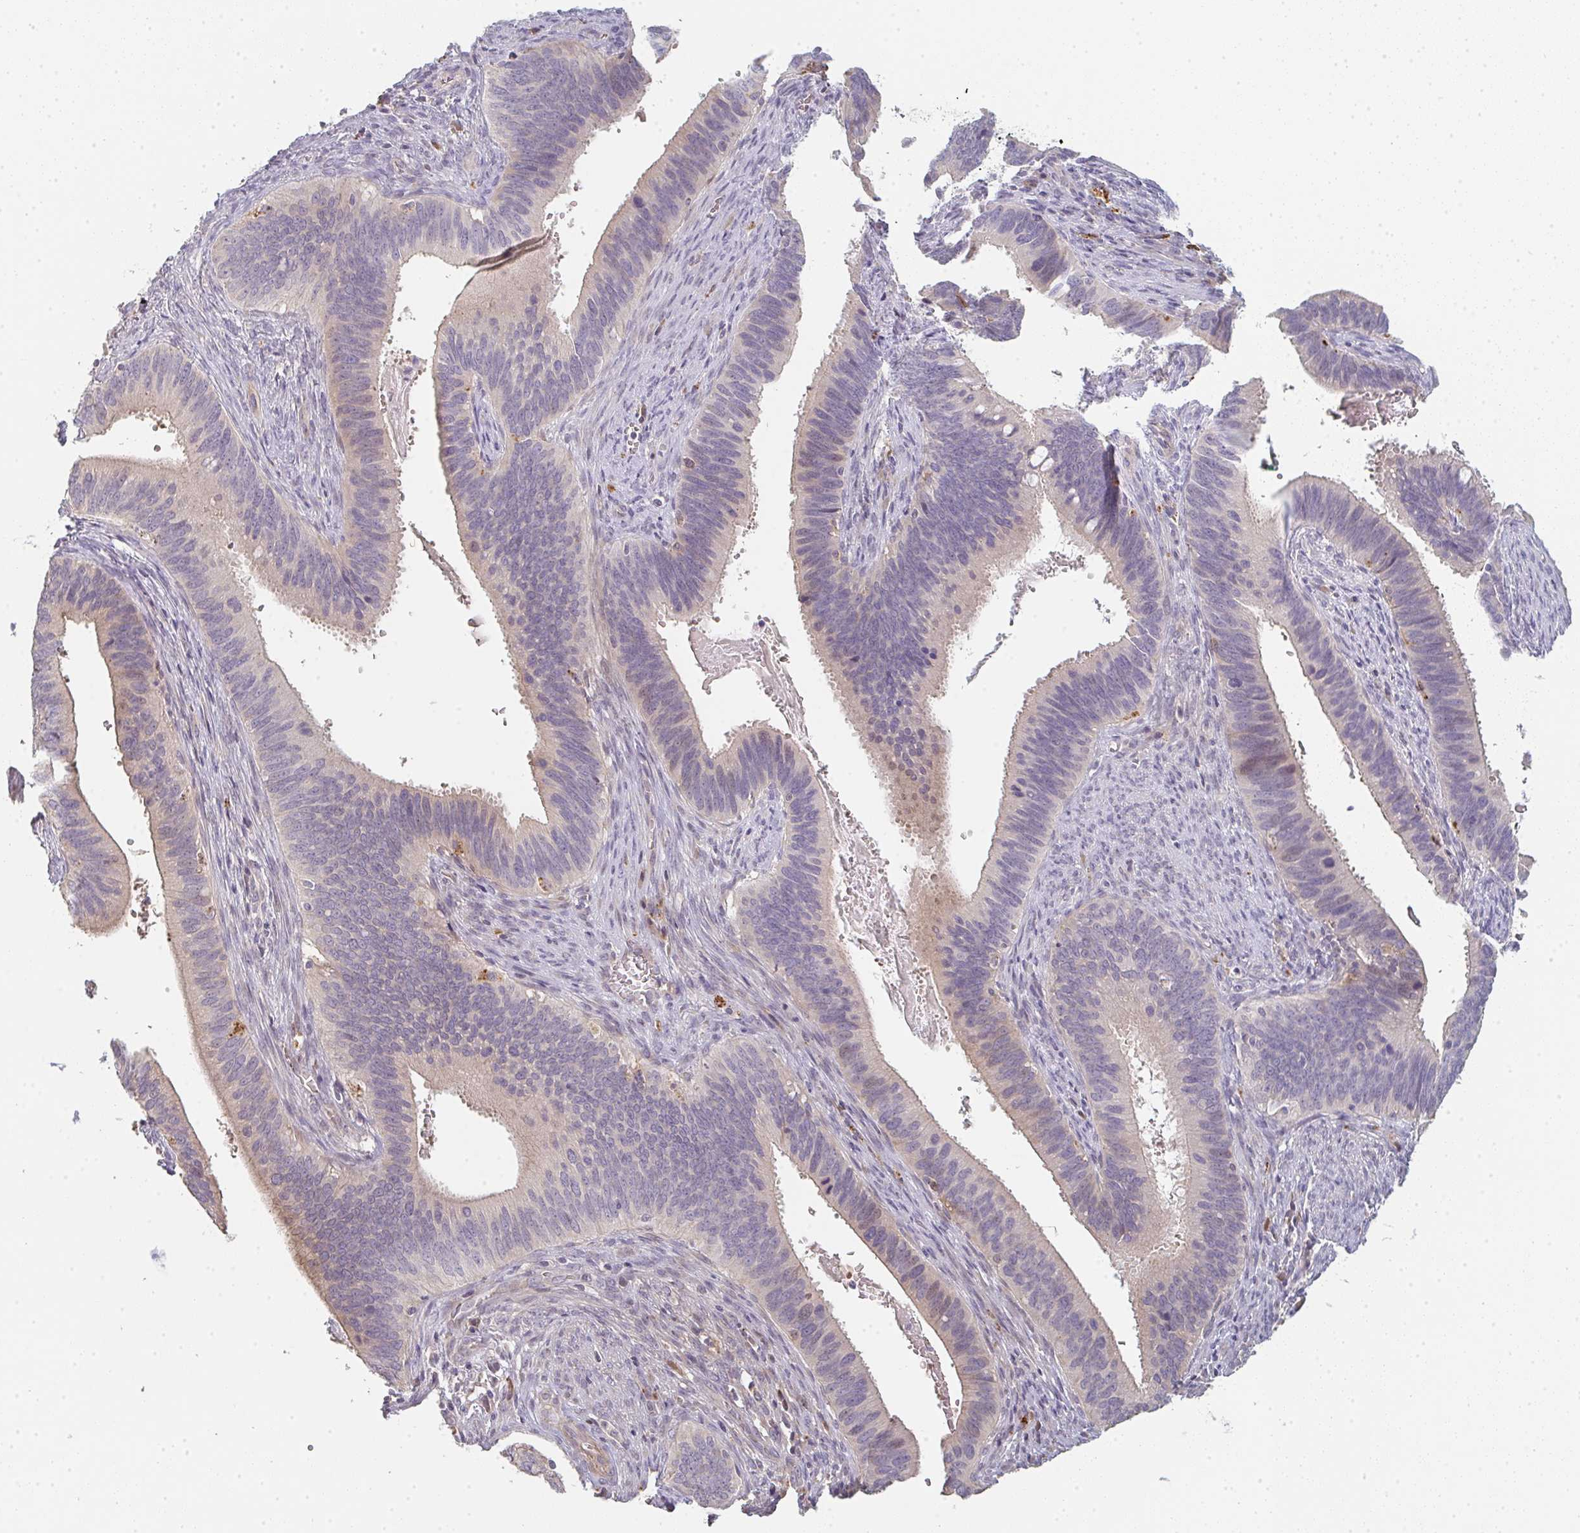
{"staining": {"intensity": "moderate", "quantity": "<25%", "location": "cytoplasmic/membranous"}, "tissue": "cervical cancer", "cell_type": "Tumor cells", "image_type": "cancer", "snomed": [{"axis": "morphology", "description": "Adenocarcinoma, NOS"}, {"axis": "topography", "description": "Cervix"}], "caption": "The image reveals immunohistochemical staining of adenocarcinoma (cervical). There is moderate cytoplasmic/membranous positivity is identified in about <25% of tumor cells.", "gene": "TMEM237", "patient": {"sex": "female", "age": 42}}